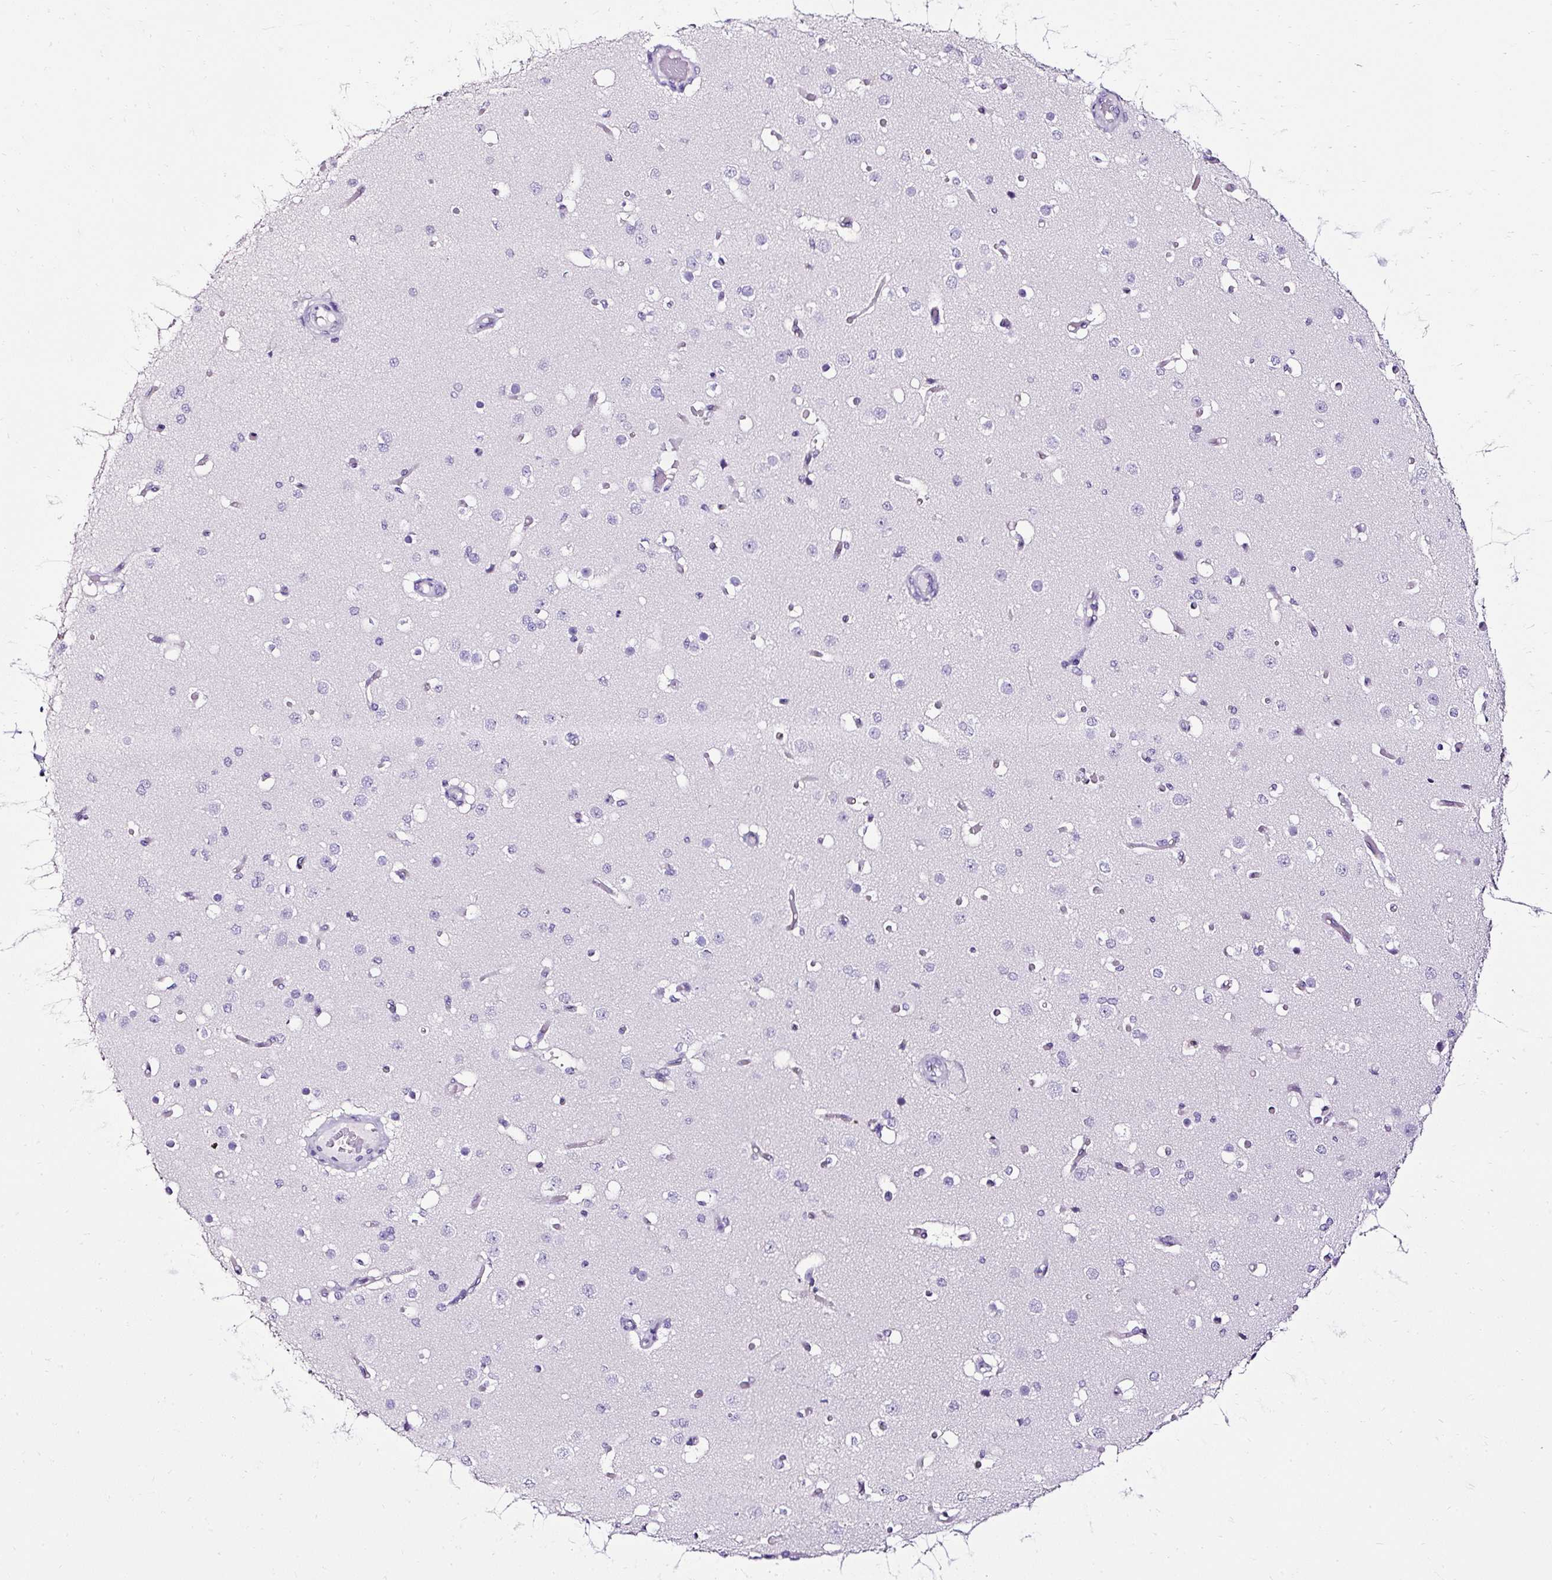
{"staining": {"intensity": "negative", "quantity": "none", "location": "none"}, "tissue": "cerebral cortex", "cell_type": "Endothelial cells", "image_type": "normal", "snomed": [{"axis": "morphology", "description": "Normal tissue, NOS"}, {"axis": "morphology", "description": "Inflammation, NOS"}, {"axis": "topography", "description": "Cerebral cortex"}], "caption": "High power microscopy histopathology image of an immunohistochemistry (IHC) micrograph of benign cerebral cortex, revealing no significant staining in endothelial cells.", "gene": "SLC7A8", "patient": {"sex": "male", "age": 6}}